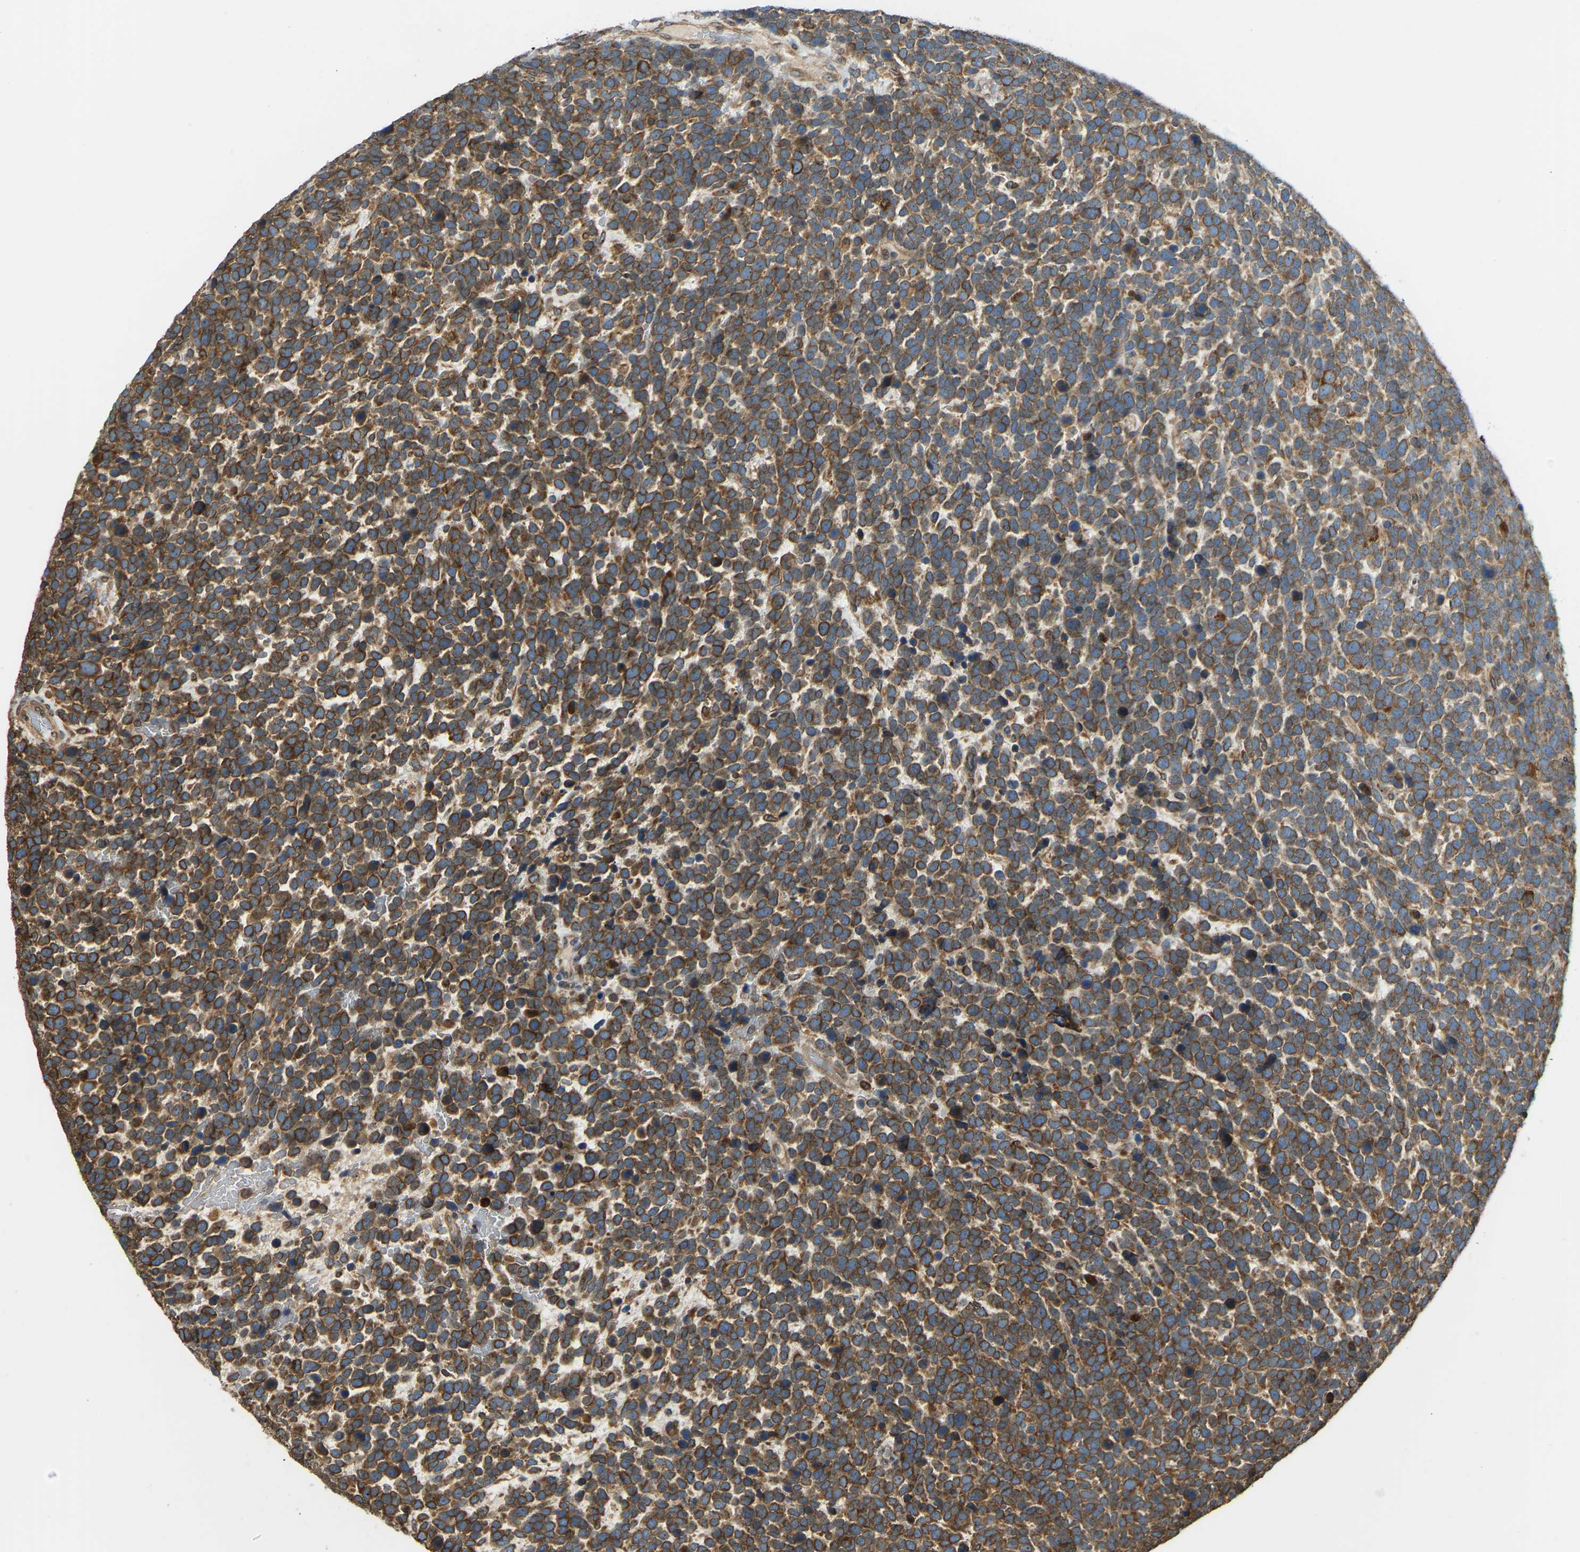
{"staining": {"intensity": "moderate", "quantity": ">75%", "location": "cytoplasmic/membranous,nuclear"}, "tissue": "urothelial cancer", "cell_type": "Tumor cells", "image_type": "cancer", "snomed": [{"axis": "morphology", "description": "Urothelial carcinoma, High grade"}, {"axis": "topography", "description": "Urinary bladder"}], "caption": "This micrograph demonstrates immunohistochemistry (IHC) staining of urothelial cancer, with medium moderate cytoplasmic/membranous and nuclear staining in approximately >75% of tumor cells.", "gene": "OS9", "patient": {"sex": "female", "age": 82}}